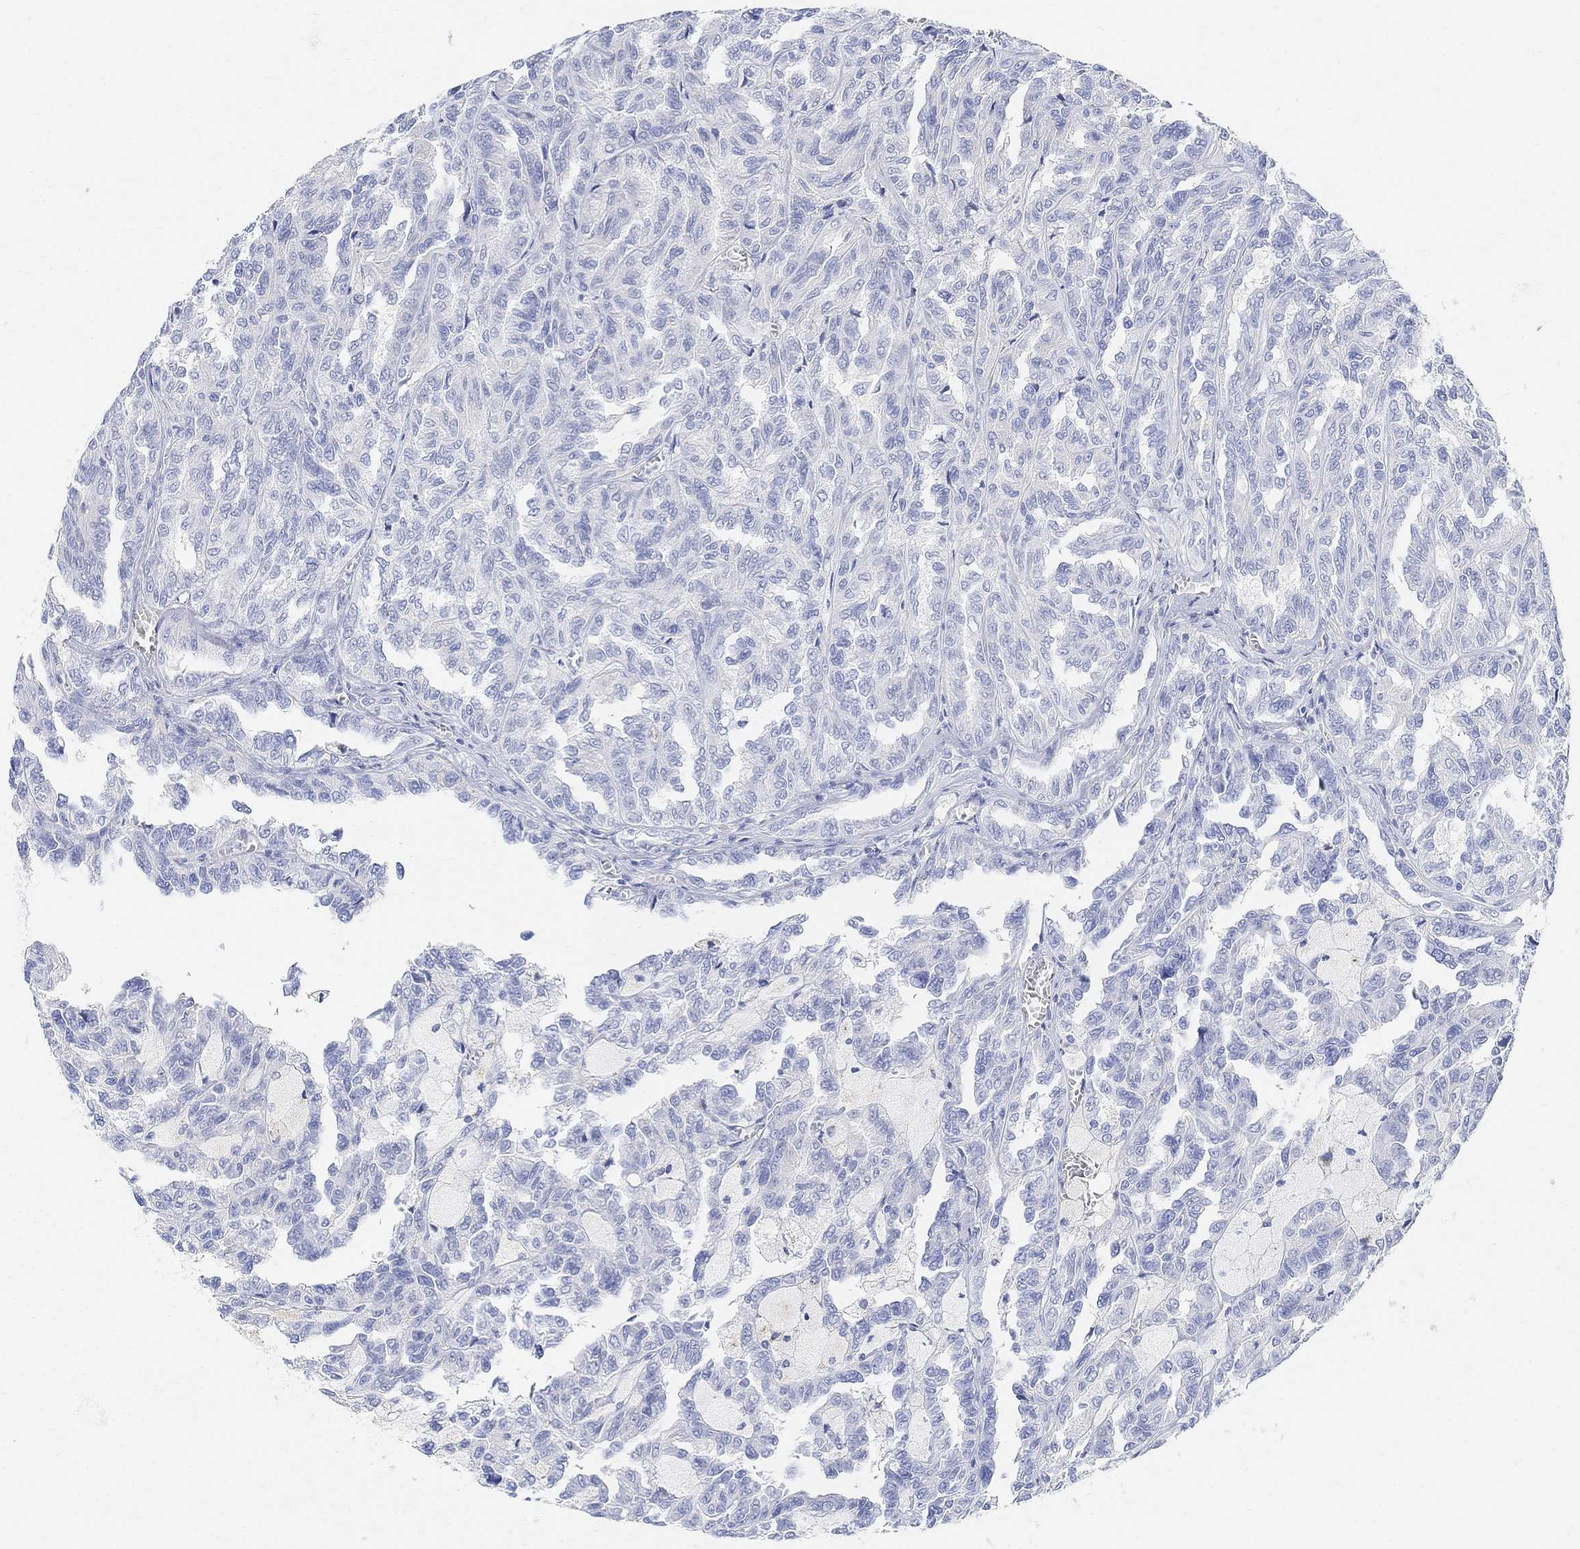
{"staining": {"intensity": "negative", "quantity": "none", "location": "none"}, "tissue": "renal cancer", "cell_type": "Tumor cells", "image_type": "cancer", "snomed": [{"axis": "morphology", "description": "Adenocarcinoma, NOS"}, {"axis": "topography", "description": "Kidney"}], "caption": "High power microscopy photomicrograph of an immunohistochemistry histopathology image of renal adenocarcinoma, revealing no significant positivity in tumor cells.", "gene": "RETNLB", "patient": {"sex": "male", "age": 79}}